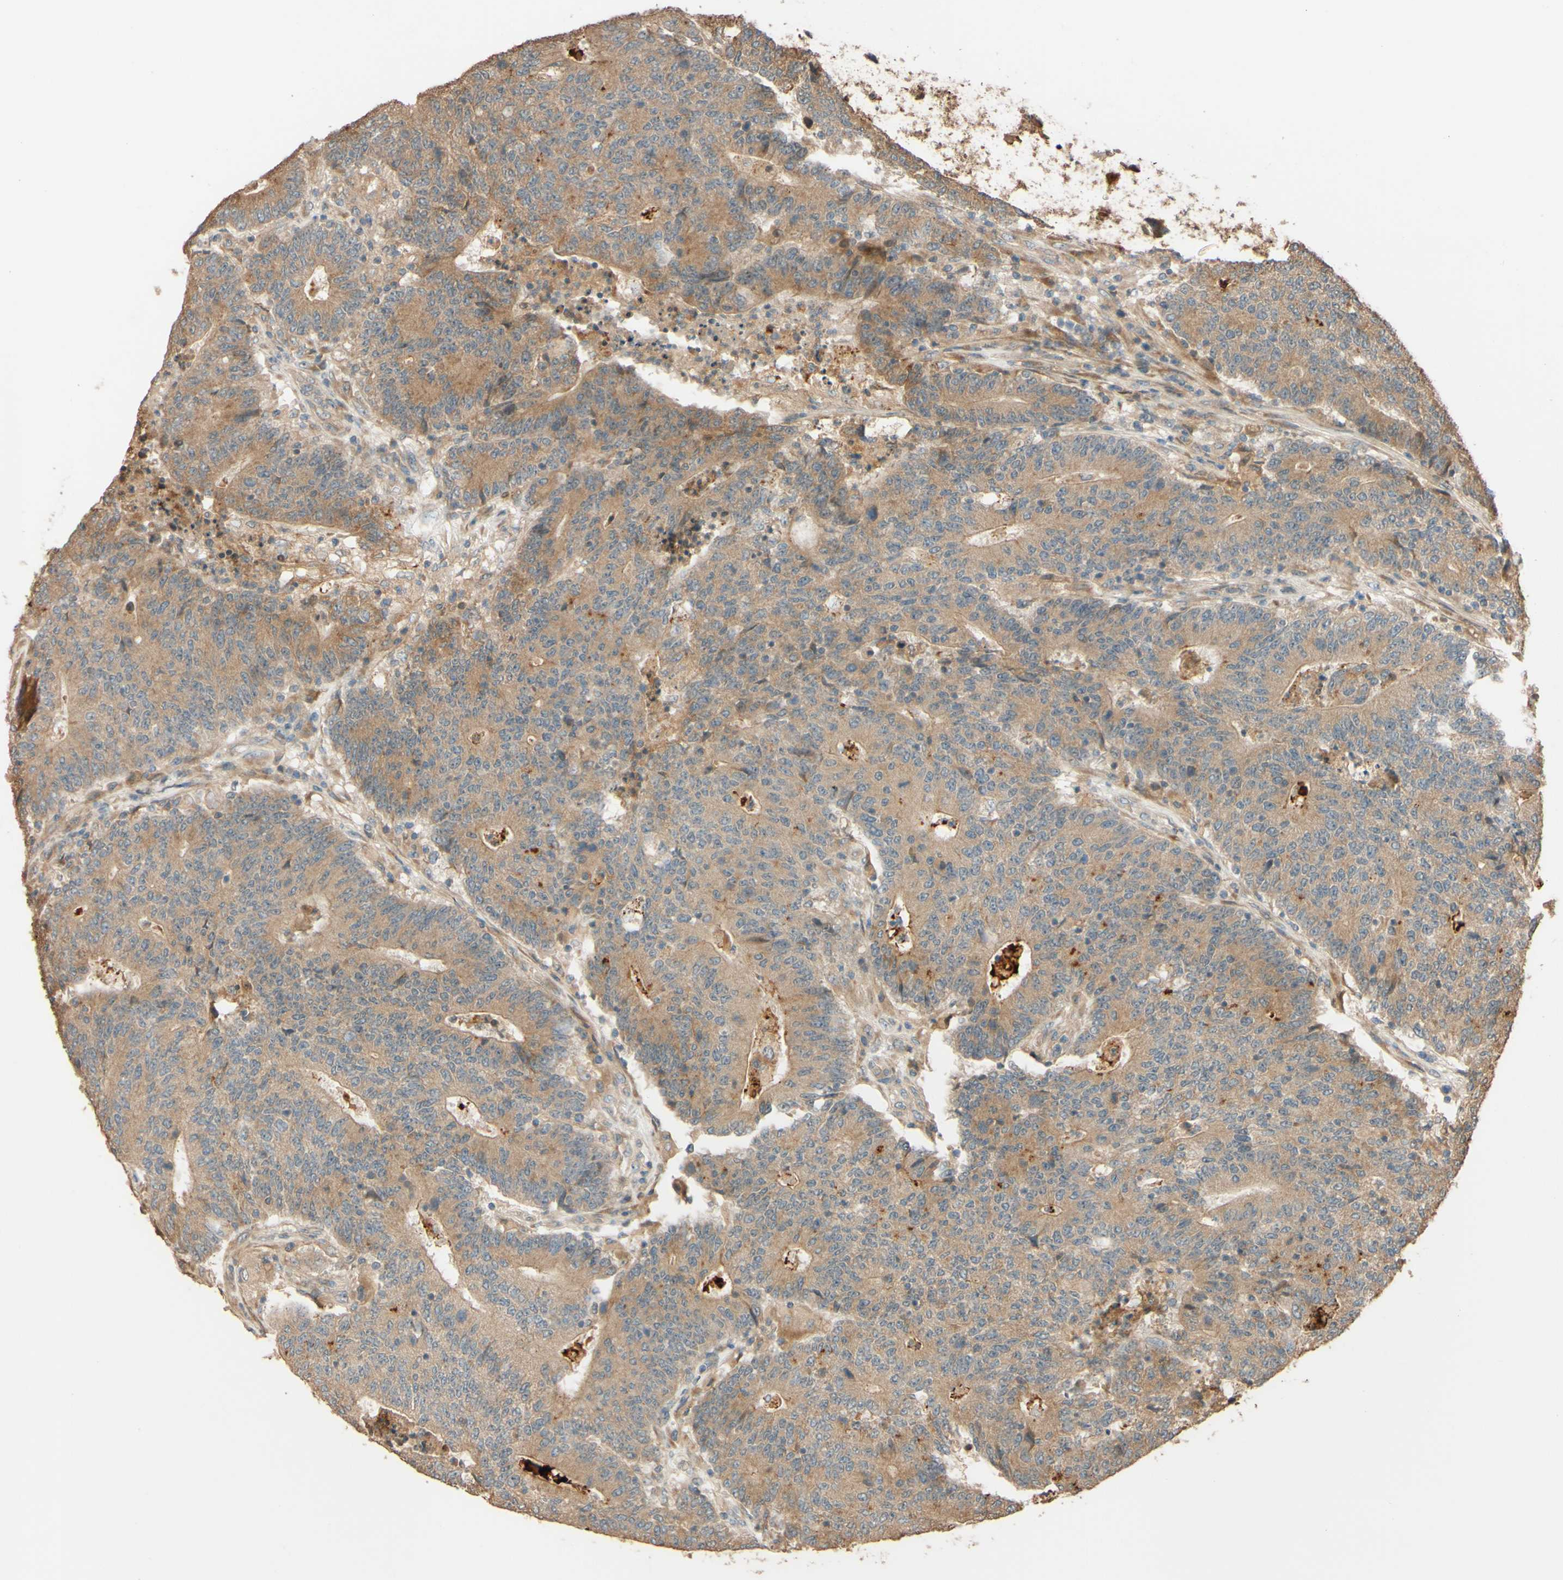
{"staining": {"intensity": "moderate", "quantity": ">75%", "location": "cytoplasmic/membranous"}, "tissue": "colorectal cancer", "cell_type": "Tumor cells", "image_type": "cancer", "snomed": [{"axis": "morphology", "description": "Normal tissue, NOS"}, {"axis": "morphology", "description": "Adenocarcinoma, NOS"}, {"axis": "topography", "description": "Colon"}], "caption": "A medium amount of moderate cytoplasmic/membranous expression is appreciated in about >75% of tumor cells in colorectal cancer tissue. The protein is shown in brown color, while the nuclei are stained blue.", "gene": "RNF19A", "patient": {"sex": "female", "age": 75}}